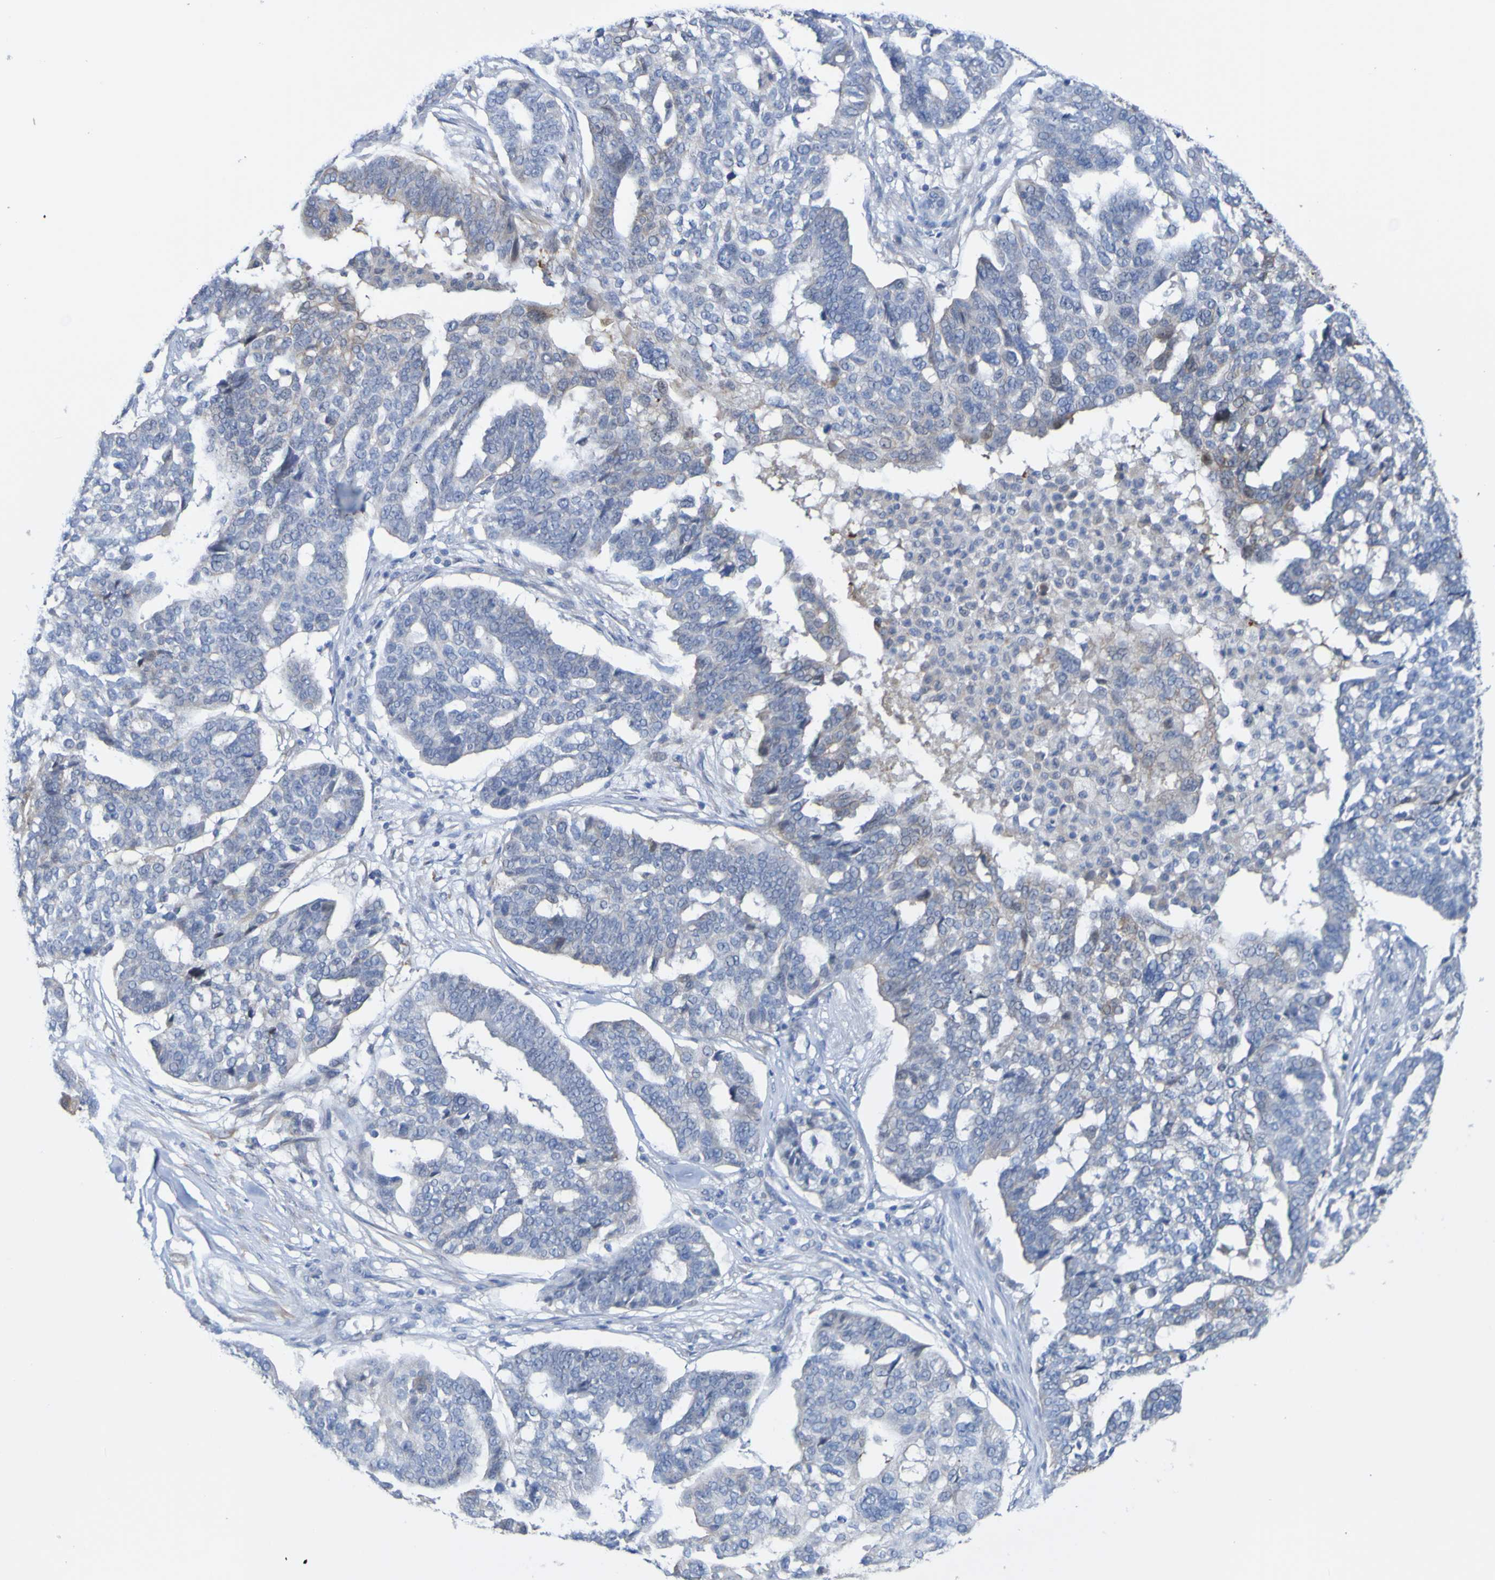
{"staining": {"intensity": "weak", "quantity": "<25%", "location": "cytoplasmic/membranous"}, "tissue": "ovarian cancer", "cell_type": "Tumor cells", "image_type": "cancer", "snomed": [{"axis": "morphology", "description": "Cystadenocarcinoma, serous, NOS"}, {"axis": "topography", "description": "Ovary"}], "caption": "This is an IHC photomicrograph of ovarian serous cystadenocarcinoma. There is no staining in tumor cells.", "gene": "ACMSD", "patient": {"sex": "female", "age": 59}}